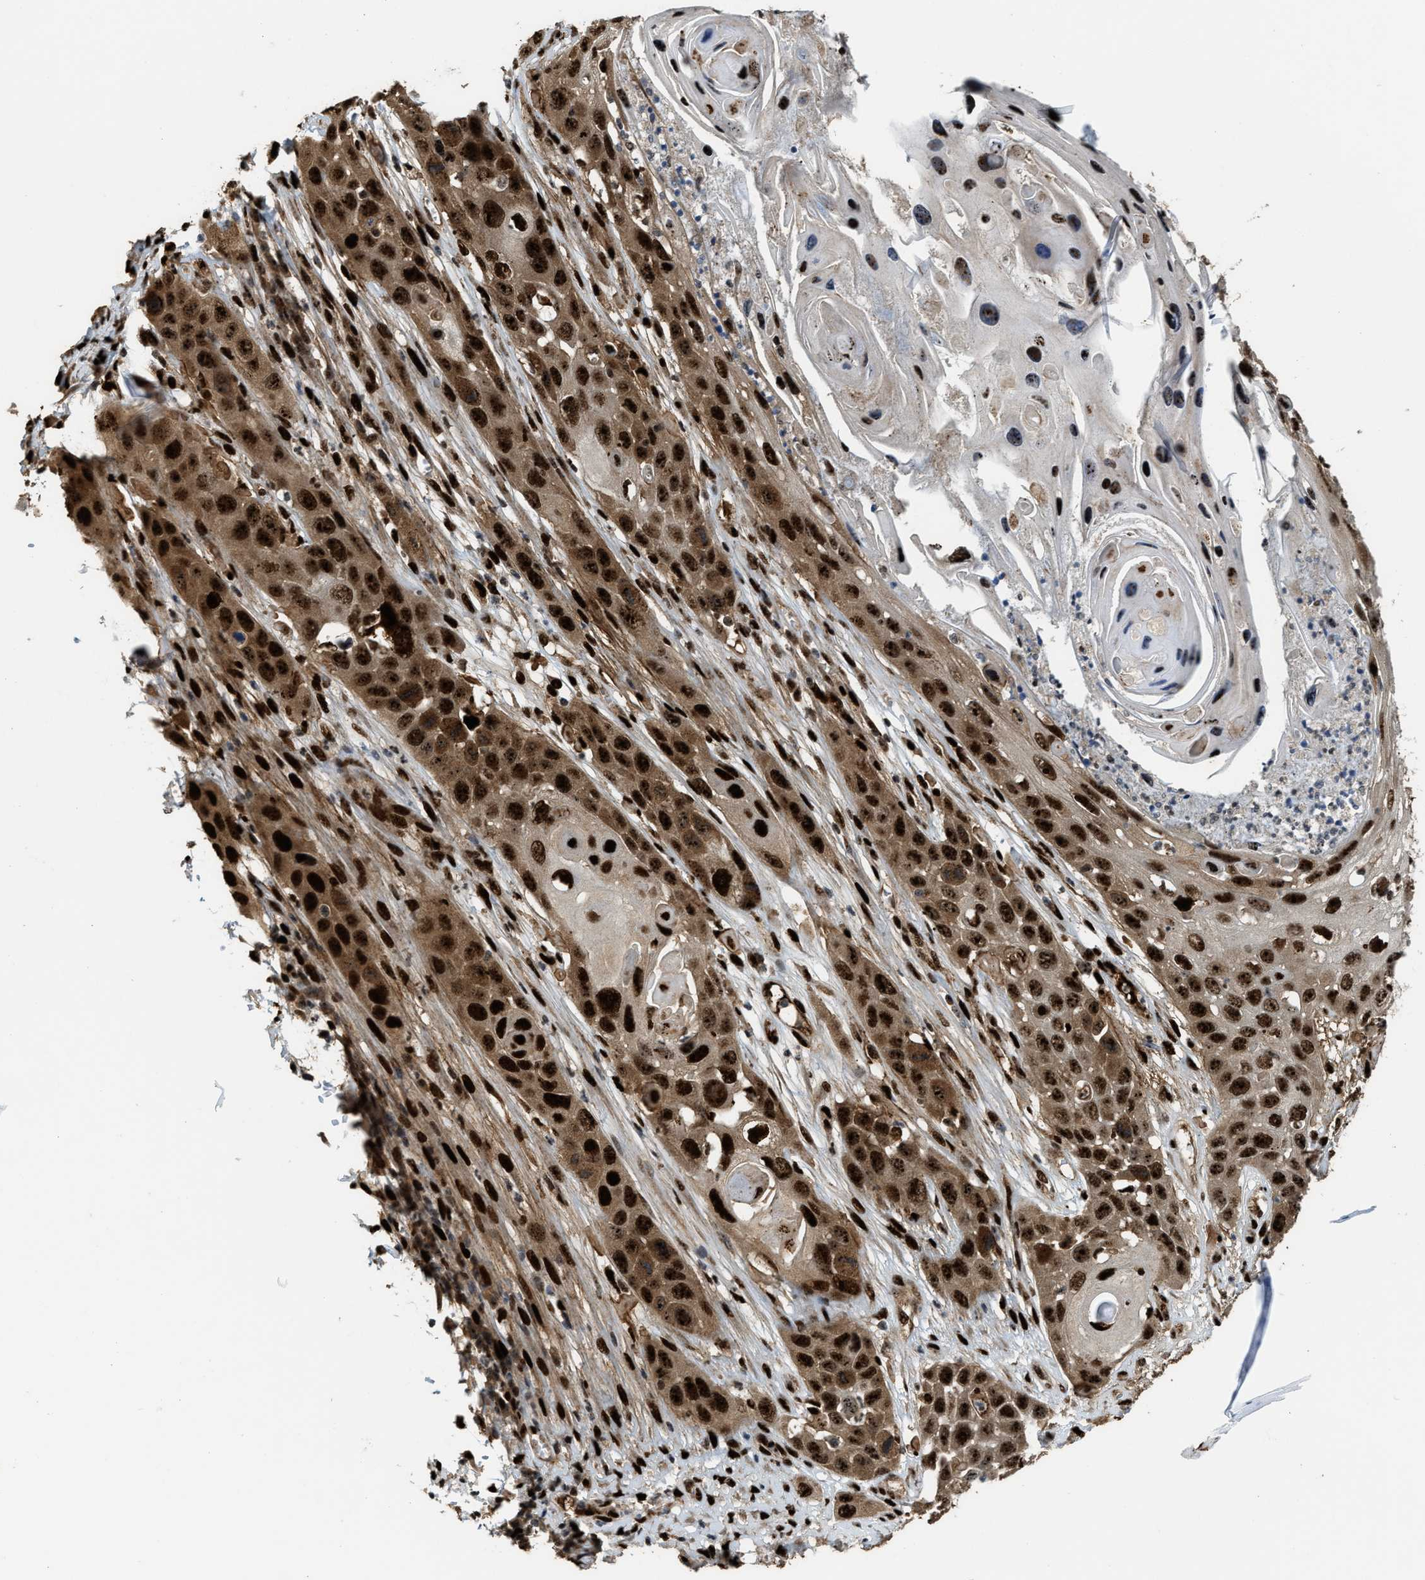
{"staining": {"intensity": "strong", "quantity": ">75%", "location": "cytoplasmic/membranous,nuclear"}, "tissue": "skin cancer", "cell_type": "Tumor cells", "image_type": "cancer", "snomed": [{"axis": "morphology", "description": "Squamous cell carcinoma, NOS"}, {"axis": "topography", "description": "Skin"}], "caption": "A micrograph showing strong cytoplasmic/membranous and nuclear positivity in approximately >75% of tumor cells in skin squamous cell carcinoma, as visualized by brown immunohistochemical staining.", "gene": "ZNF687", "patient": {"sex": "male", "age": 55}}